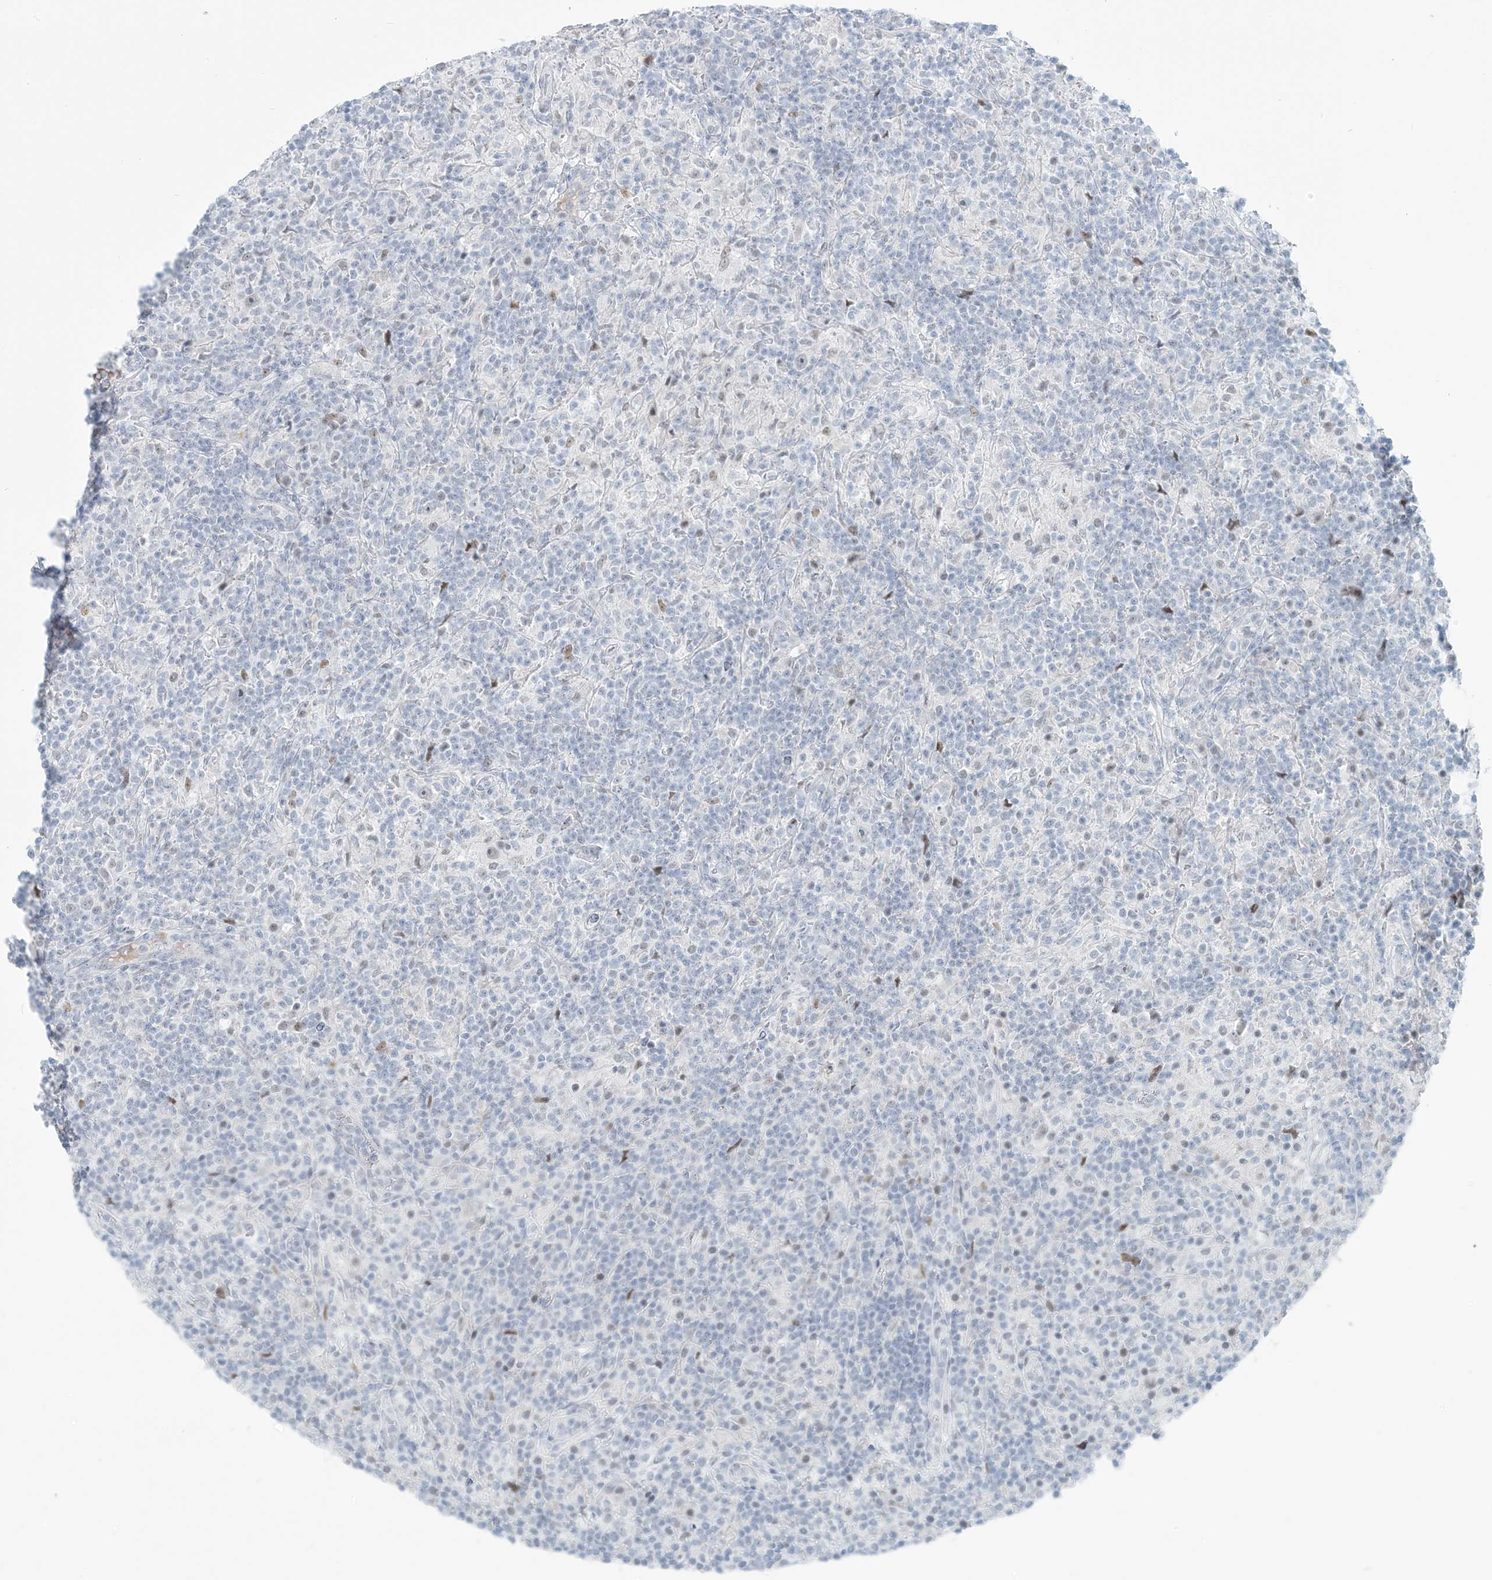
{"staining": {"intensity": "negative", "quantity": "none", "location": "none"}, "tissue": "lymphoma", "cell_type": "Tumor cells", "image_type": "cancer", "snomed": [{"axis": "morphology", "description": "Hodgkin's disease, NOS"}, {"axis": "topography", "description": "Lymph node"}], "caption": "The histopathology image exhibits no significant positivity in tumor cells of lymphoma.", "gene": "SCML1", "patient": {"sex": "male", "age": 70}}